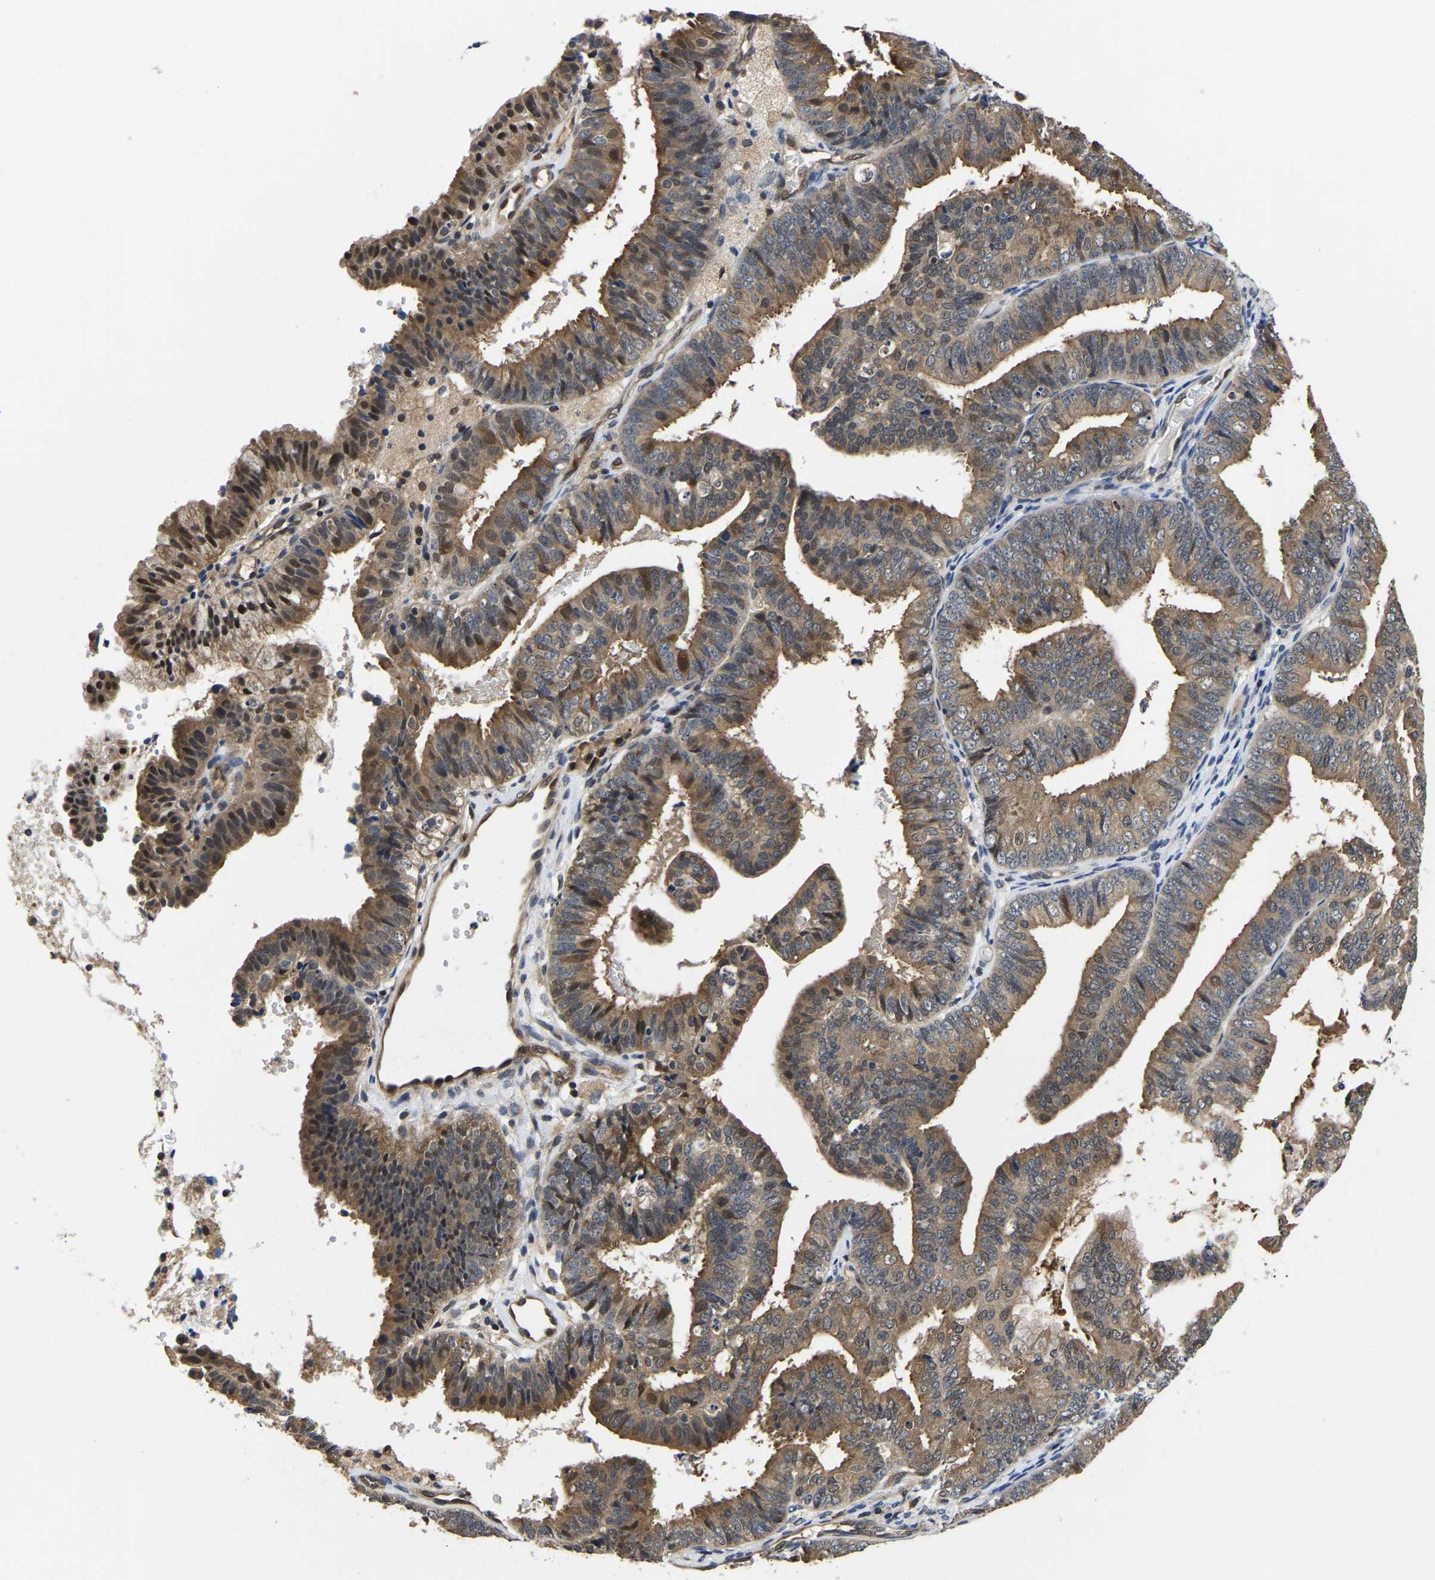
{"staining": {"intensity": "moderate", "quantity": ">75%", "location": "cytoplasmic/membranous,nuclear"}, "tissue": "endometrial cancer", "cell_type": "Tumor cells", "image_type": "cancer", "snomed": [{"axis": "morphology", "description": "Adenocarcinoma, NOS"}, {"axis": "topography", "description": "Endometrium"}], "caption": "A histopathology image of endometrial adenocarcinoma stained for a protein demonstrates moderate cytoplasmic/membranous and nuclear brown staining in tumor cells.", "gene": "MCOLN2", "patient": {"sex": "female", "age": 63}}